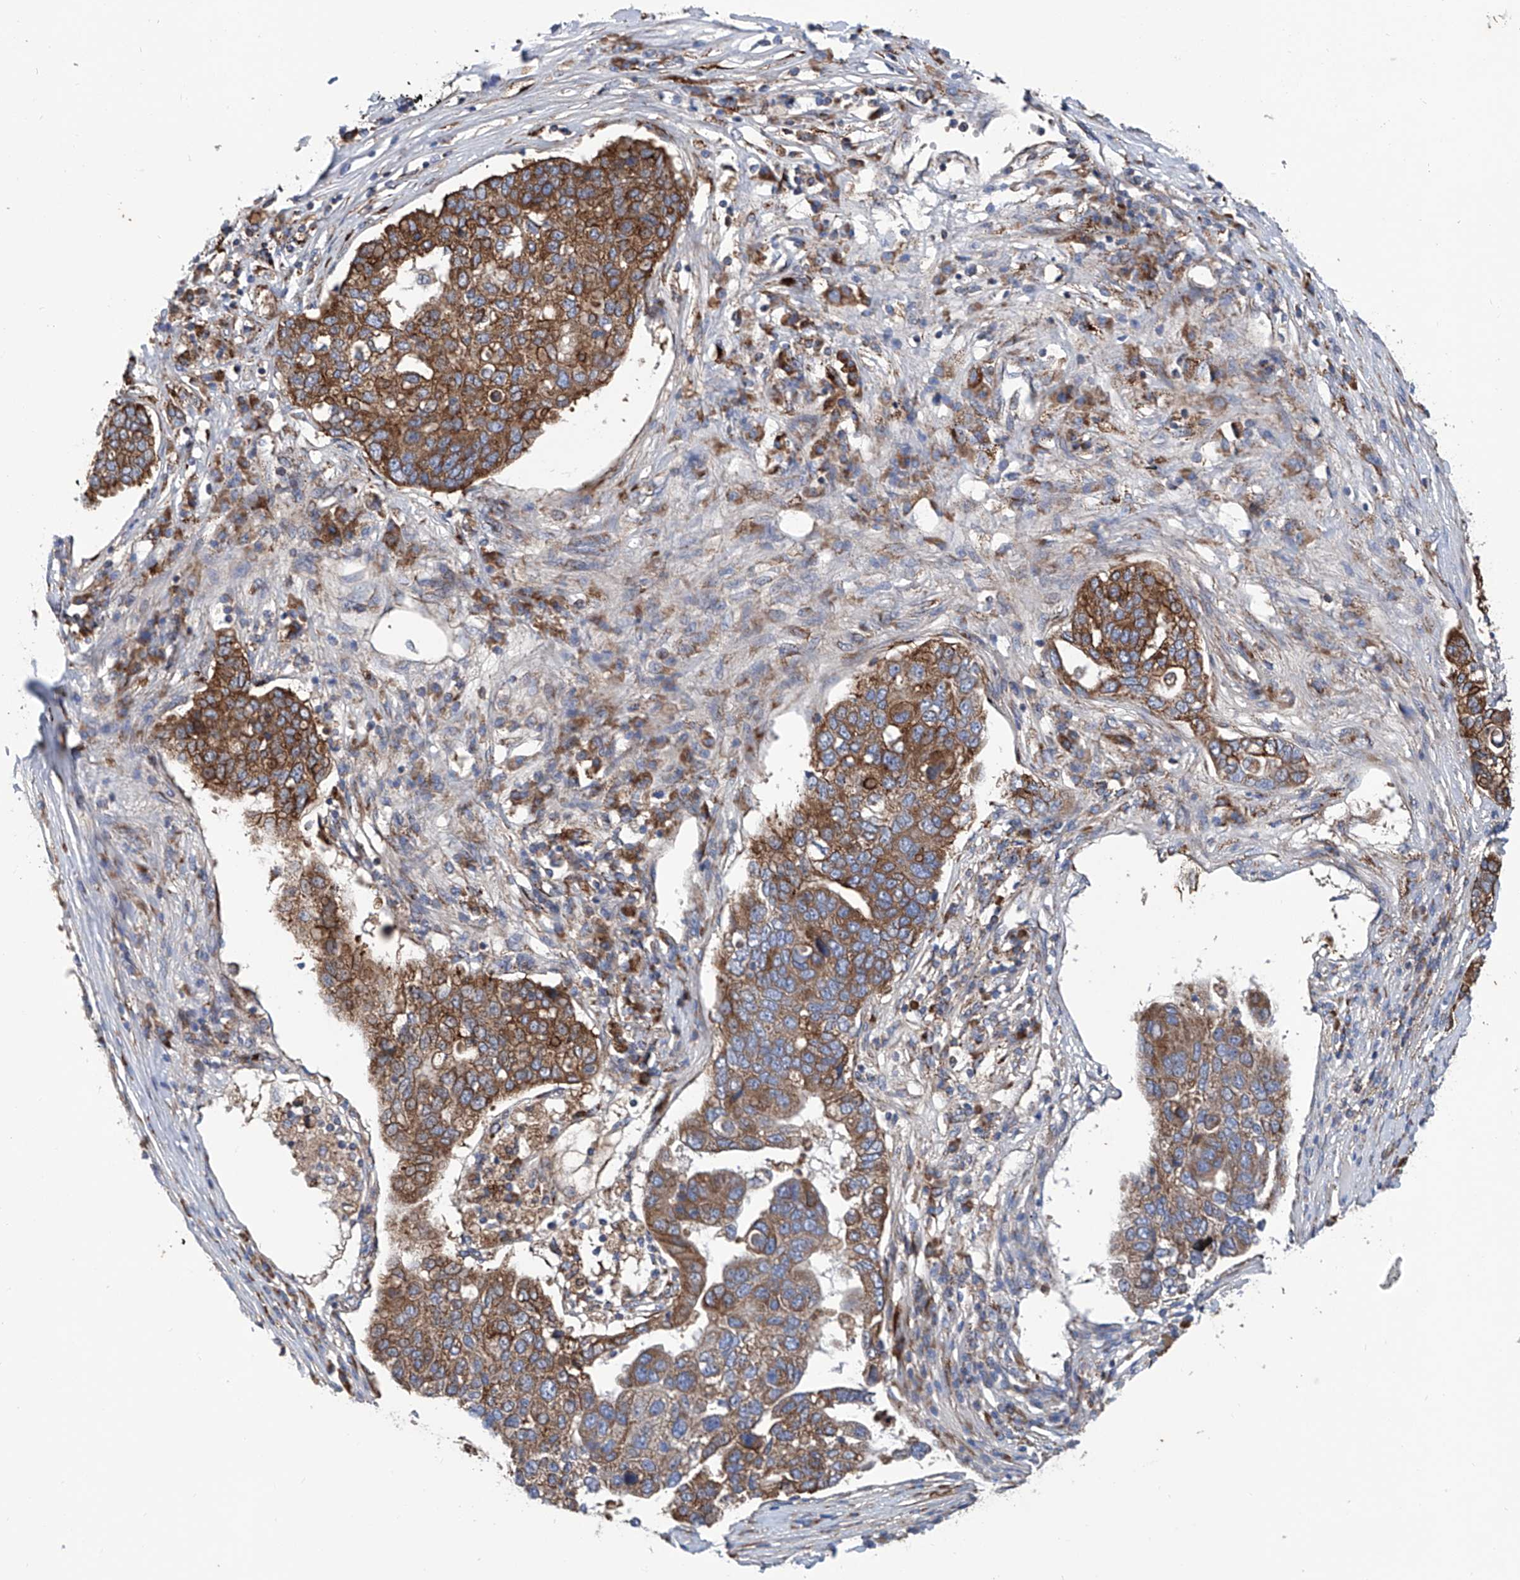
{"staining": {"intensity": "moderate", "quantity": ">75%", "location": "cytoplasmic/membranous"}, "tissue": "pancreatic cancer", "cell_type": "Tumor cells", "image_type": "cancer", "snomed": [{"axis": "morphology", "description": "Adenocarcinoma, NOS"}, {"axis": "topography", "description": "Pancreas"}], "caption": "Moderate cytoplasmic/membranous expression for a protein is appreciated in approximately >75% of tumor cells of pancreatic adenocarcinoma using immunohistochemistry.", "gene": "ASCC3", "patient": {"sex": "female", "age": 61}}